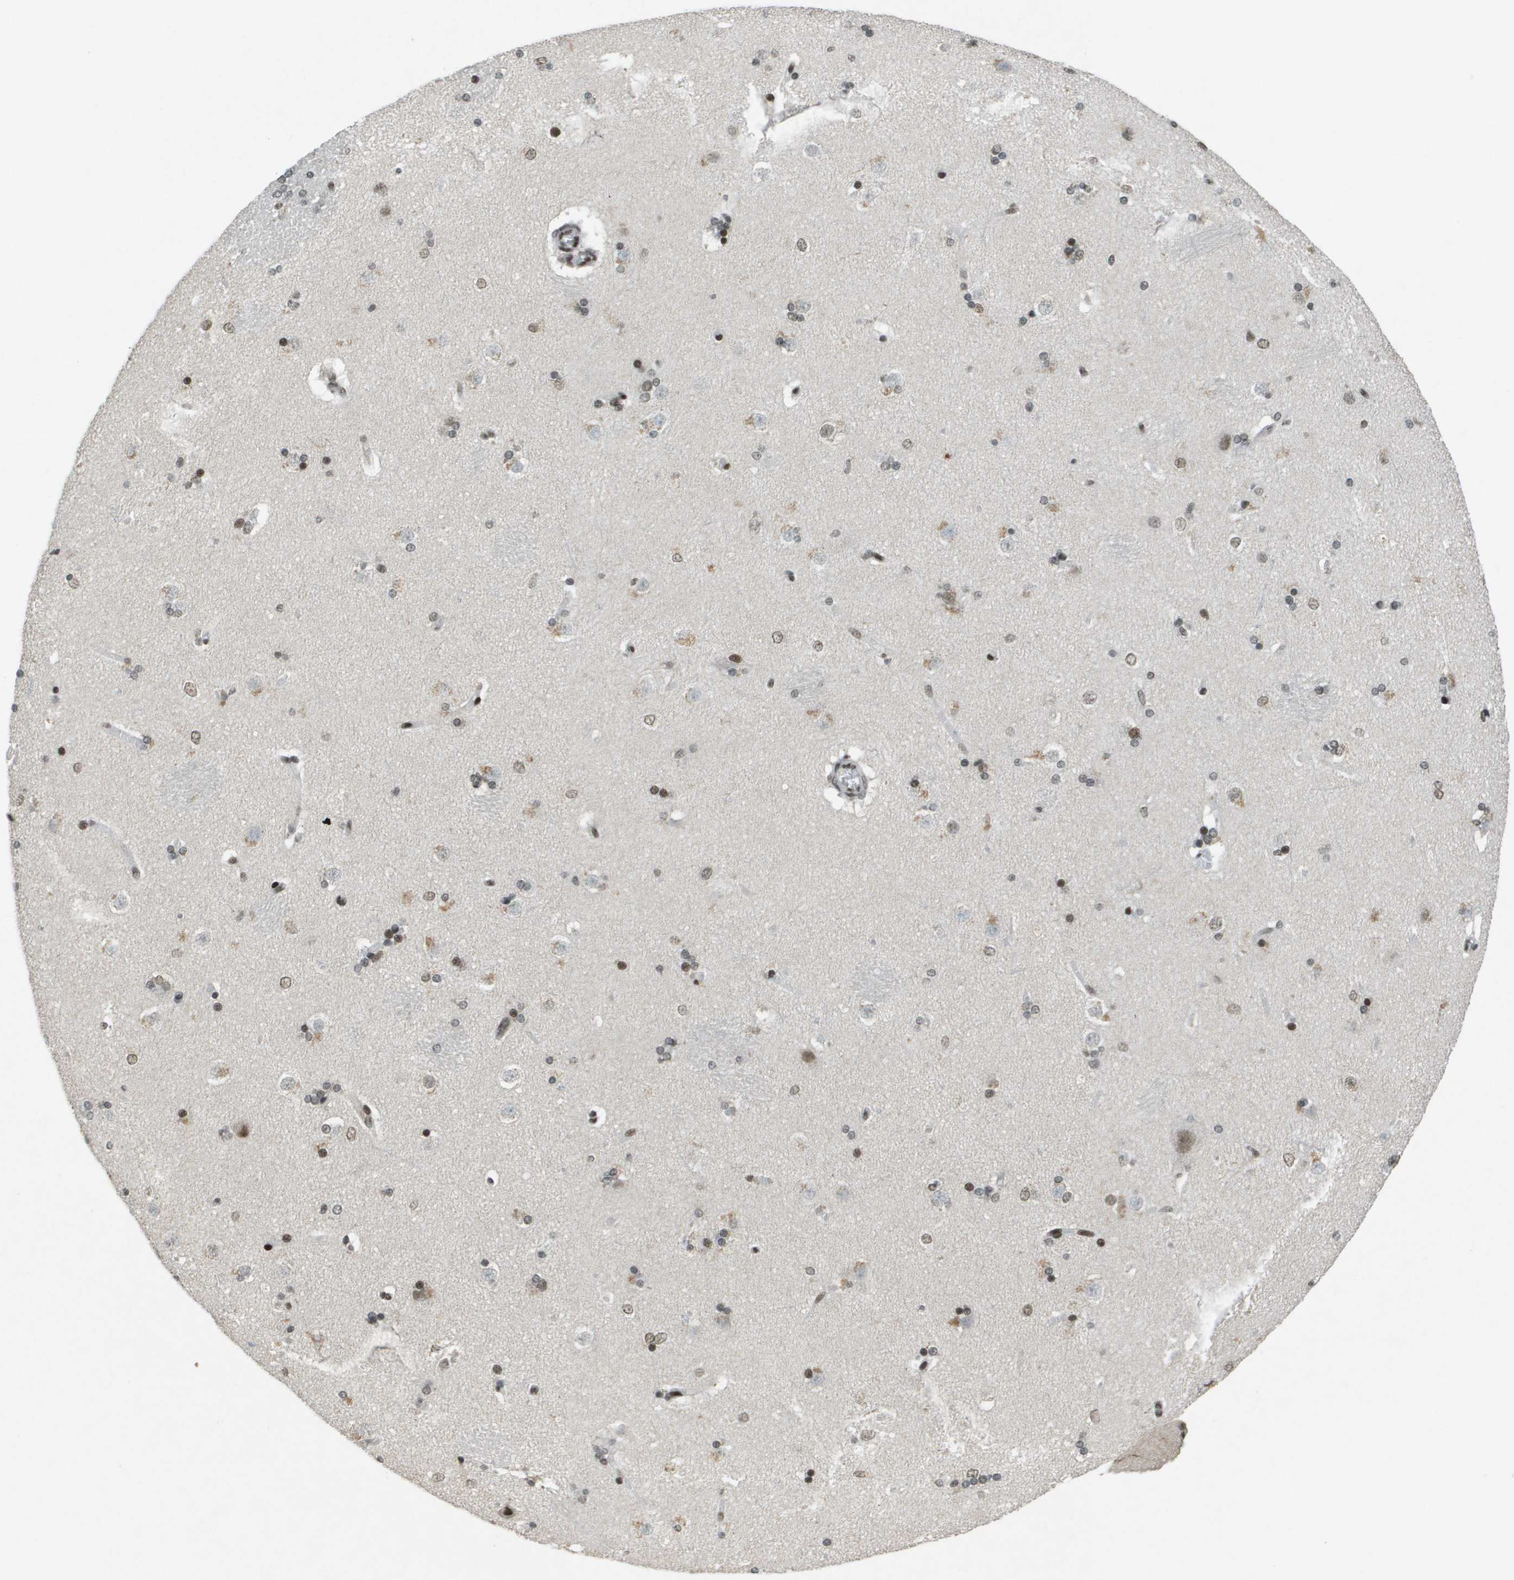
{"staining": {"intensity": "moderate", "quantity": "25%-75%", "location": "nuclear"}, "tissue": "caudate", "cell_type": "Glial cells", "image_type": "normal", "snomed": [{"axis": "morphology", "description": "Normal tissue, NOS"}, {"axis": "topography", "description": "Lateral ventricle wall"}], "caption": "Immunohistochemical staining of unremarkable caudate displays moderate nuclear protein positivity in about 25%-75% of glial cells.", "gene": "IRF7", "patient": {"sex": "female", "age": 19}}